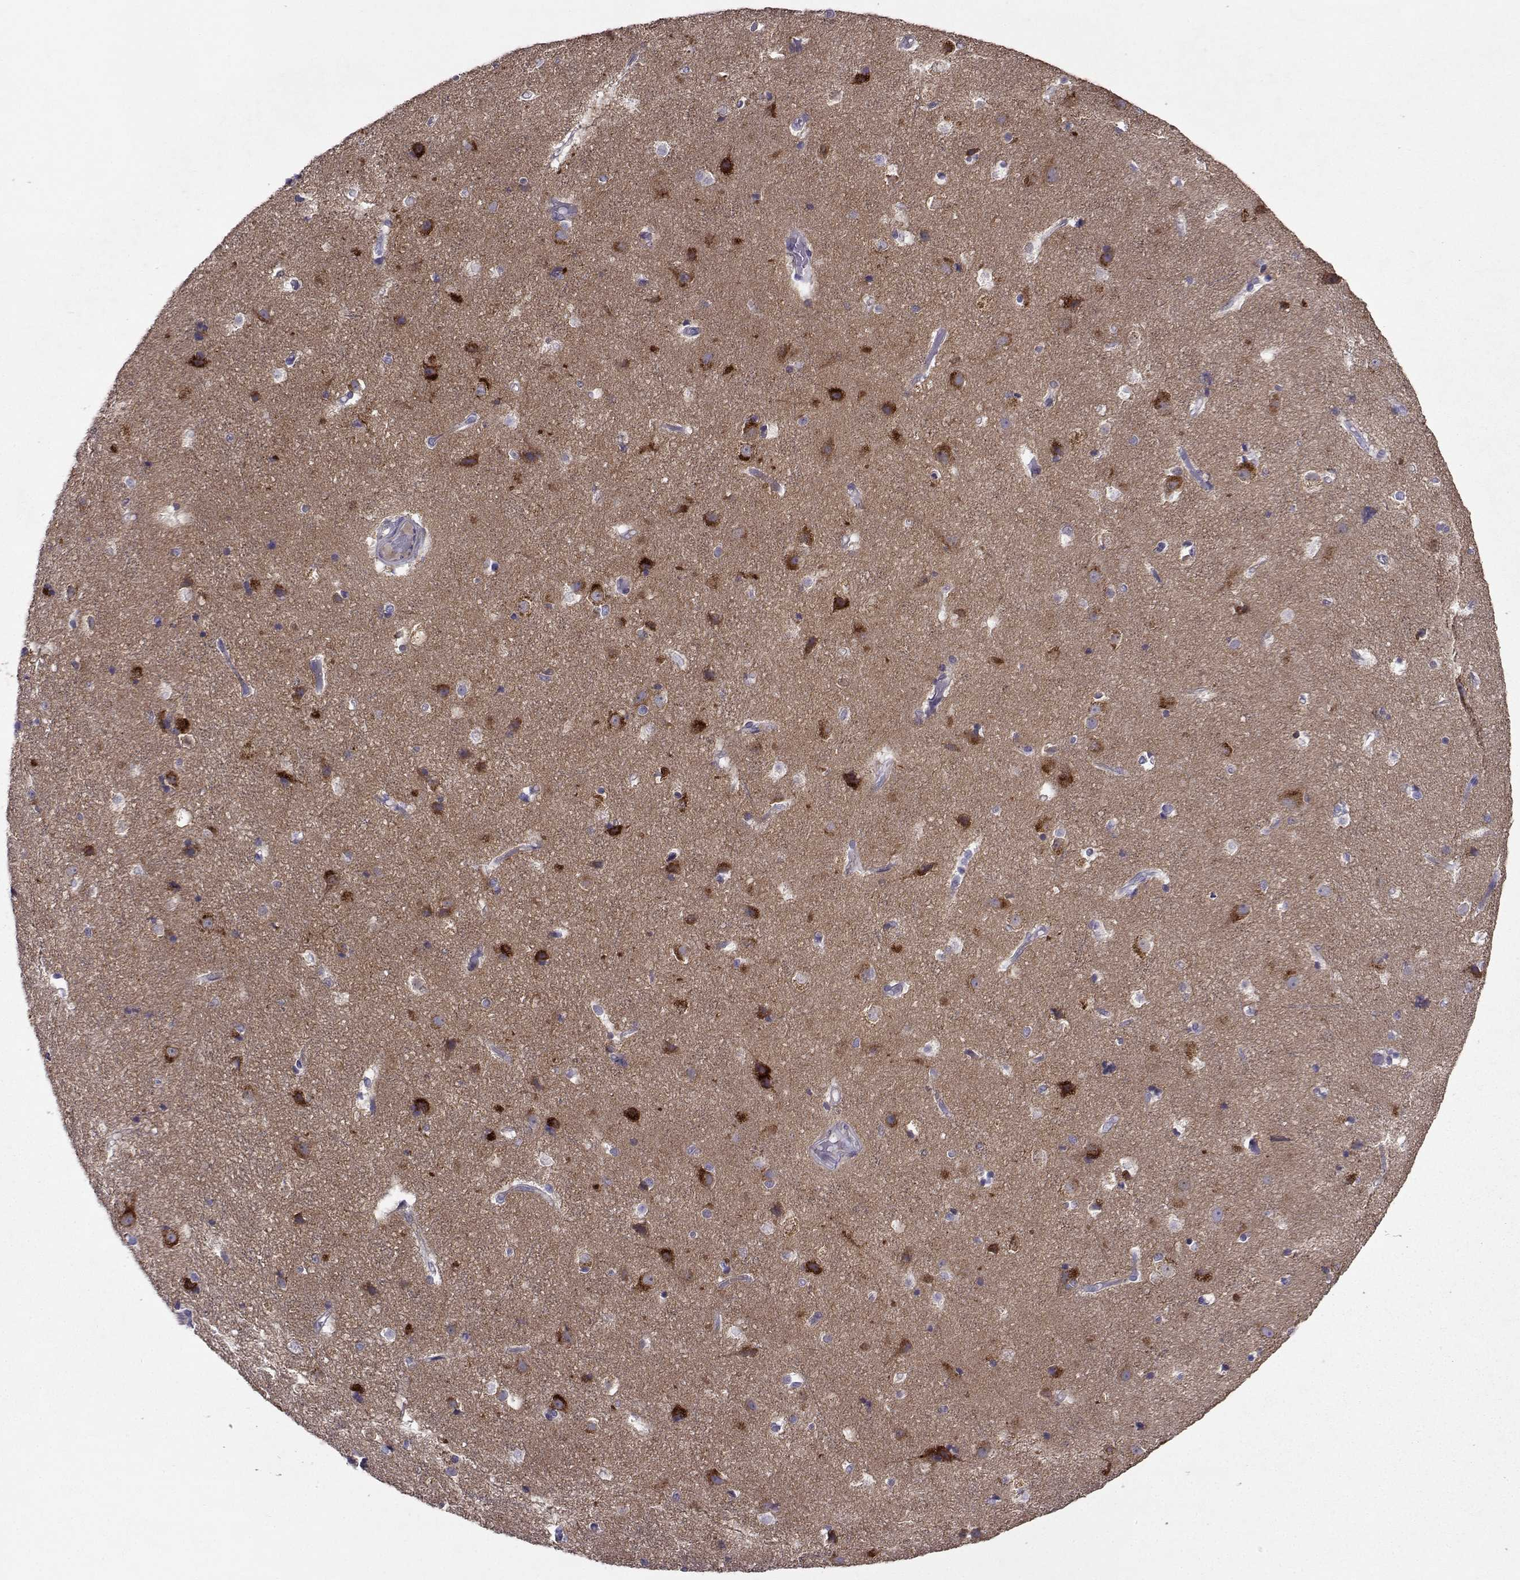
{"staining": {"intensity": "negative", "quantity": "none", "location": "none"}, "tissue": "cerebral cortex", "cell_type": "Endothelial cells", "image_type": "normal", "snomed": [{"axis": "morphology", "description": "Normal tissue, NOS"}, {"axis": "topography", "description": "Cerebral cortex"}], "caption": "Photomicrograph shows no protein positivity in endothelial cells of benign cerebral cortex. Brightfield microscopy of IHC stained with DAB (3,3'-diaminobenzidine) (brown) and hematoxylin (blue), captured at high magnification.", "gene": "STXBP5", "patient": {"sex": "female", "age": 52}}